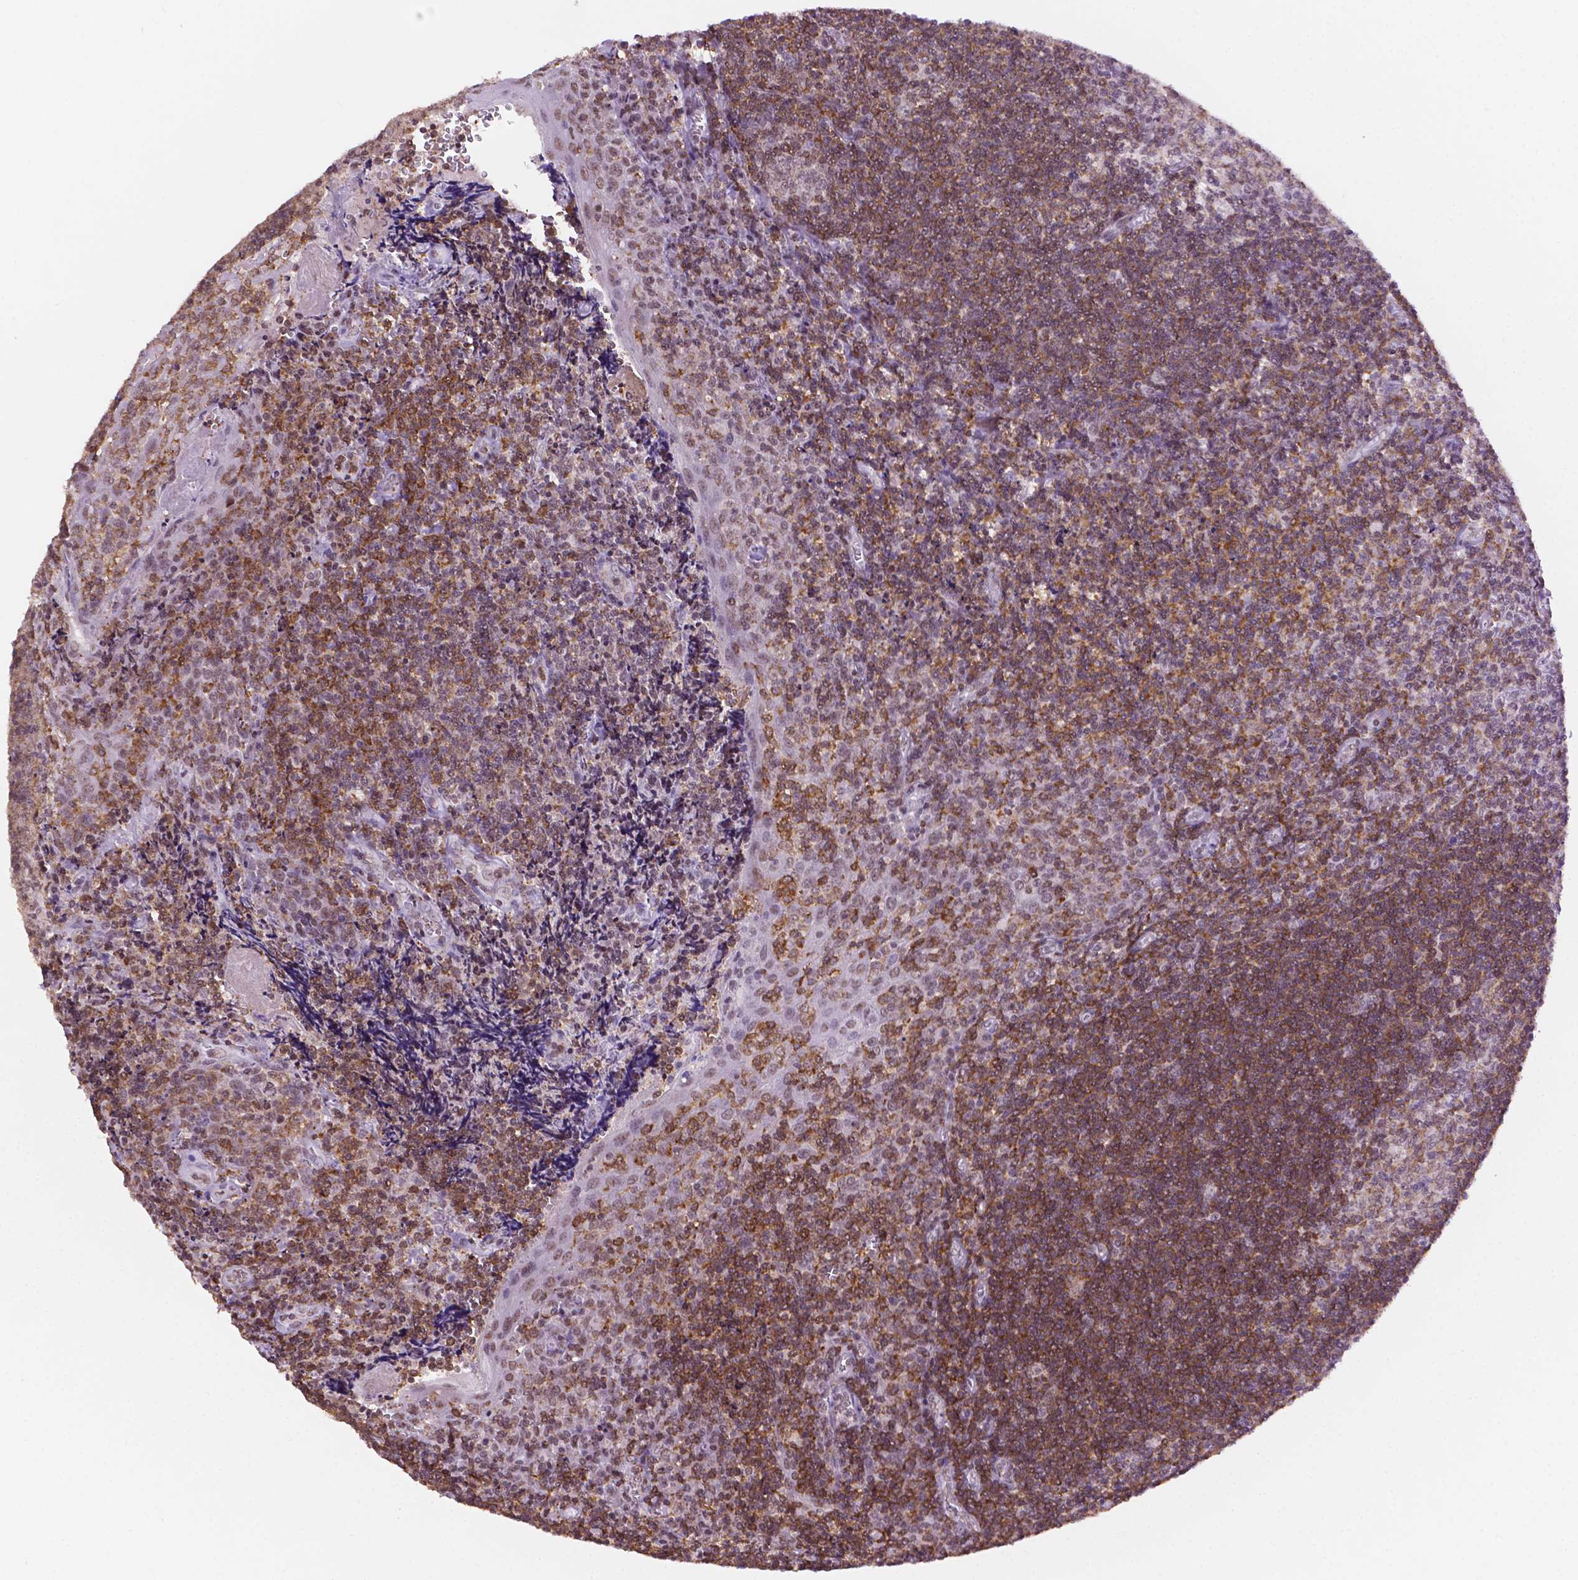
{"staining": {"intensity": "weak", "quantity": "25%-75%", "location": "cytoplasmic/membranous,nuclear"}, "tissue": "tonsil", "cell_type": "Germinal center cells", "image_type": "normal", "snomed": [{"axis": "morphology", "description": "Normal tissue, NOS"}, {"axis": "morphology", "description": "Inflammation, NOS"}, {"axis": "topography", "description": "Tonsil"}], "caption": "Immunohistochemical staining of unremarkable human tonsil exhibits weak cytoplasmic/membranous,nuclear protein positivity in about 25%-75% of germinal center cells. (Stains: DAB (3,3'-diaminobenzidine) in brown, nuclei in blue, Microscopy: brightfield microscopy at high magnification).", "gene": "PTPN6", "patient": {"sex": "female", "age": 31}}